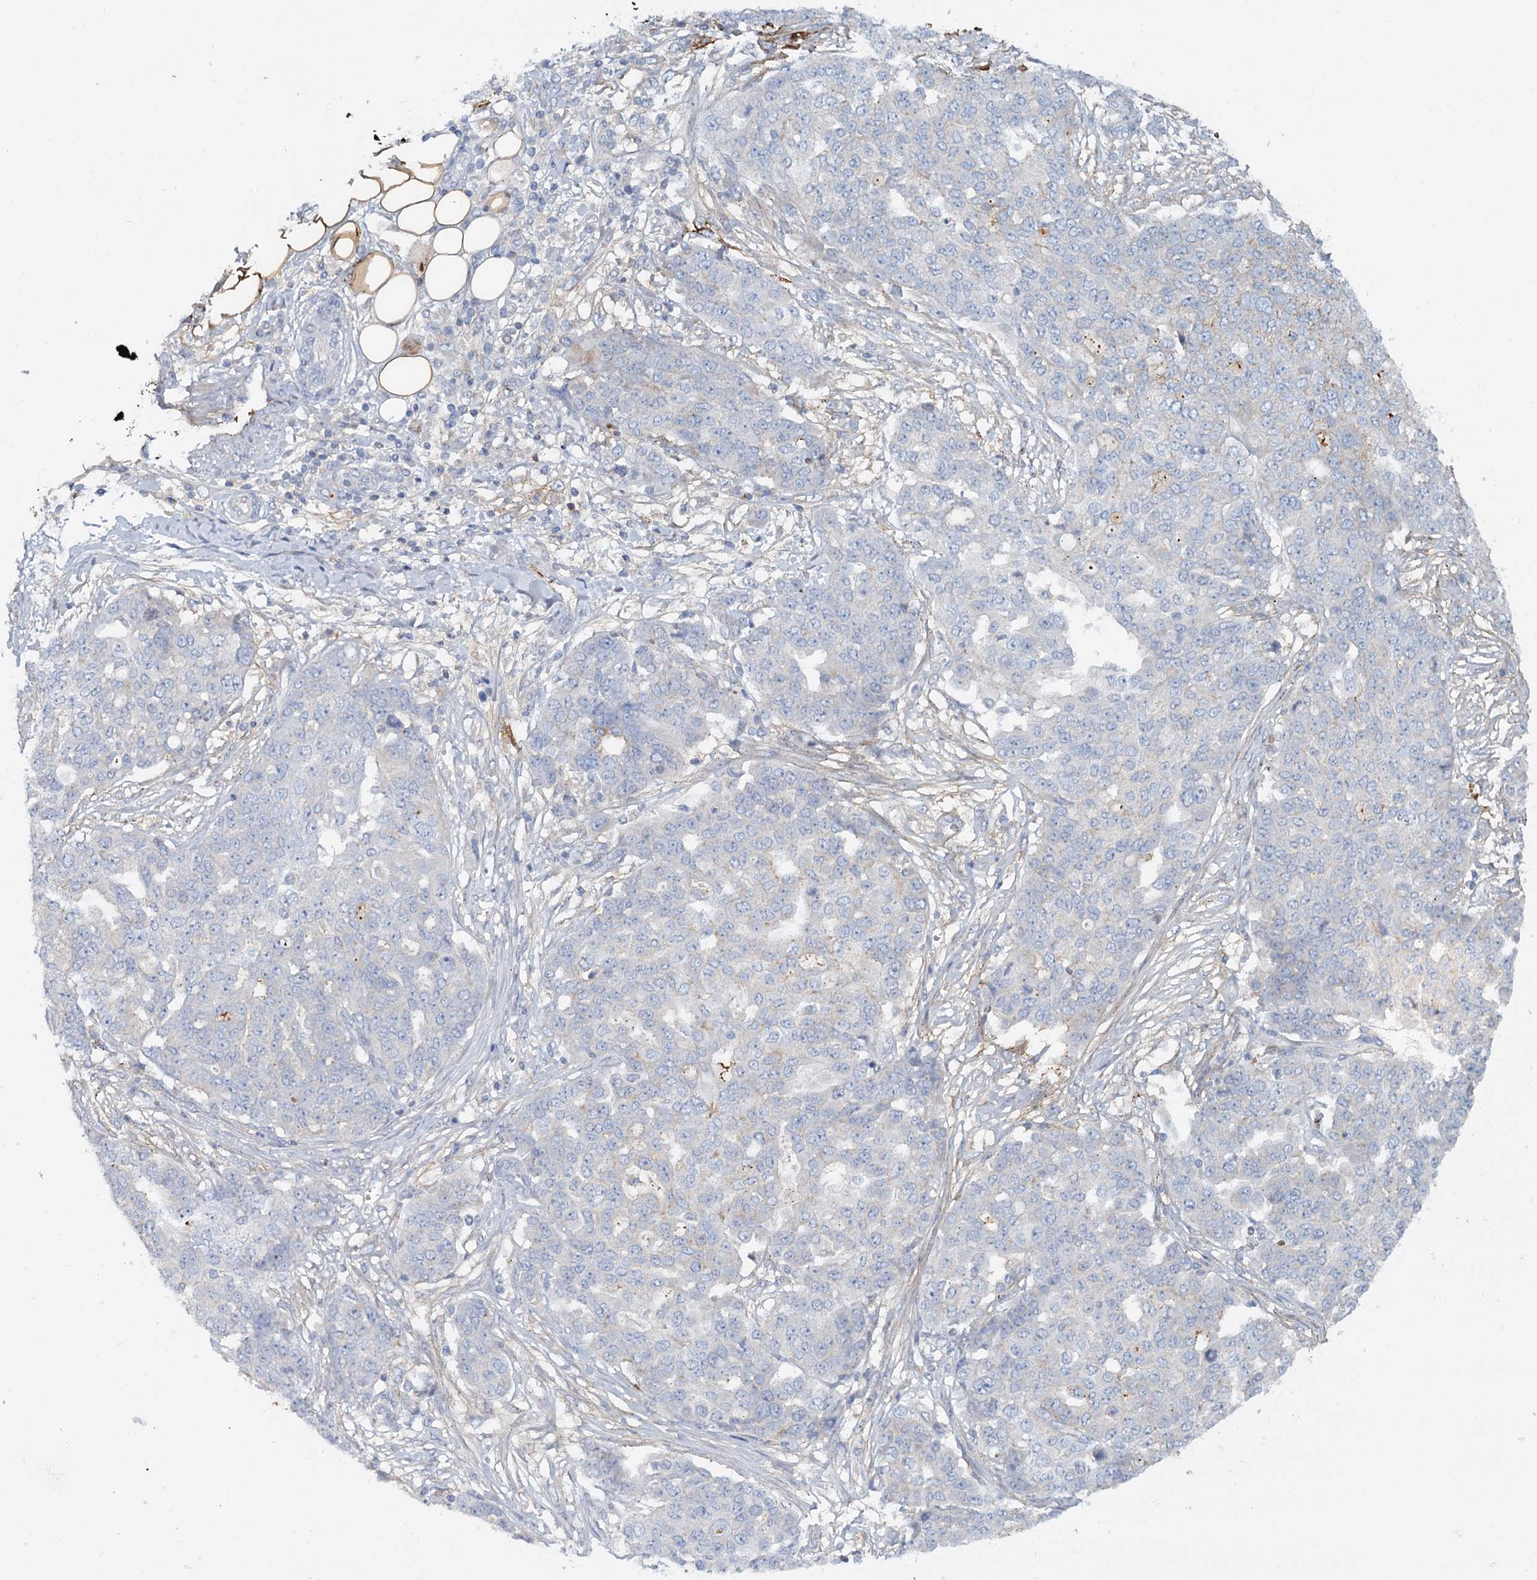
{"staining": {"intensity": "moderate", "quantity": "<25%", "location": "cytoplasmic/membranous"}, "tissue": "ovarian cancer", "cell_type": "Tumor cells", "image_type": "cancer", "snomed": [{"axis": "morphology", "description": "Cystadenocarcinoma, serous, NOS"}, {"axis": "topography", "description": "Soft tissue"}, {"axis": "topography", "description": "Ovary"}], "caption": "Immunohistochemistry image of neoplastic tissue: ovarian cancer stained using IHC shows low levels of moderate protein expression localized specifically in the cytoplasmic/membranous of tumor cells, appearing as a cytoplasmic/membranous brown color.", "gene": "ALKBH8", "patient": {"sex": "female", "age": 57}}